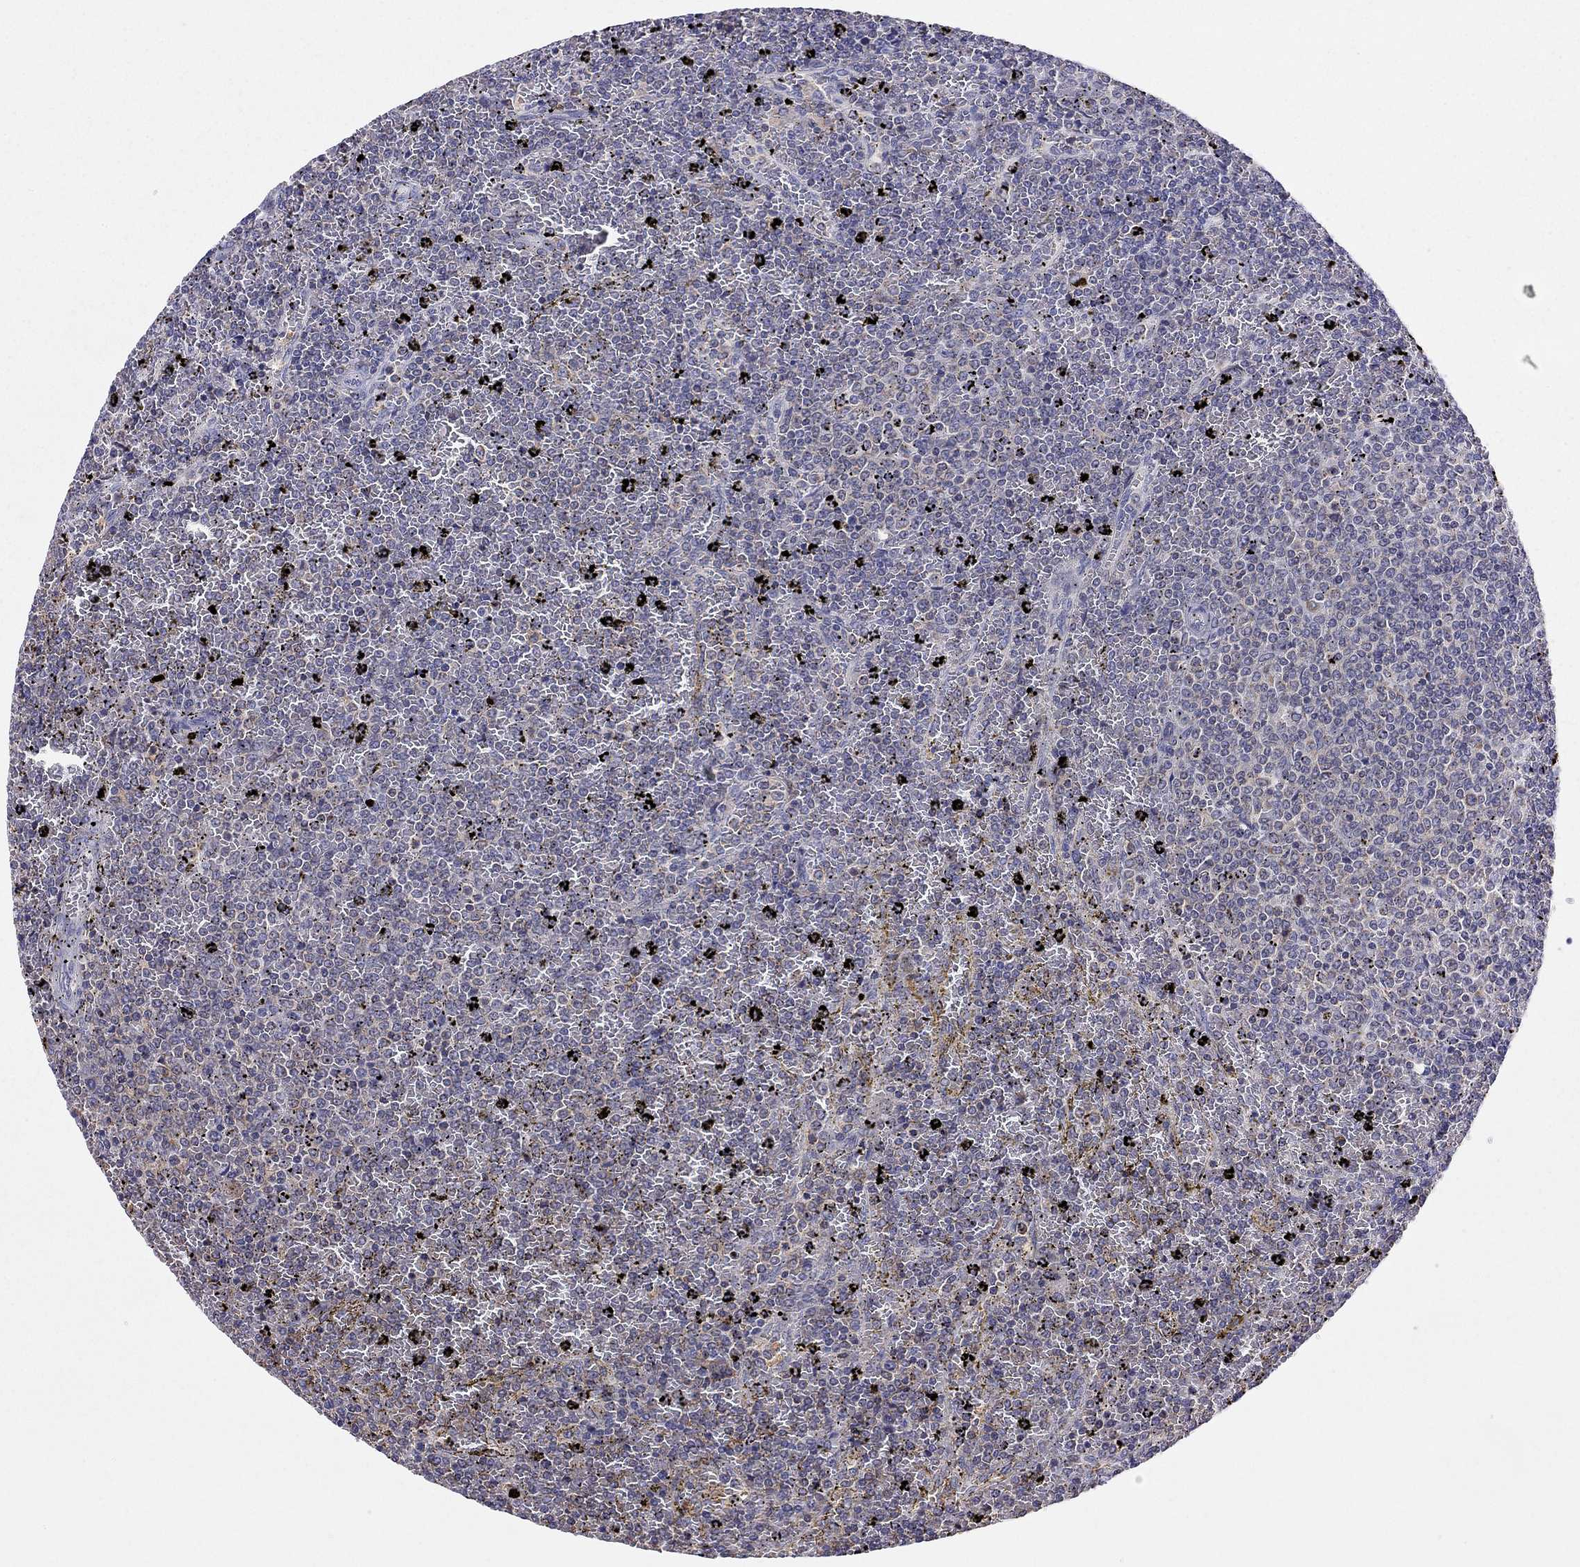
{"staining": {"intensity": "negative", "quantity": "none", "location": "none"}, "tissue": "lymphoma", "cell_type": "Tumor cells", "image_type": "cancer", "snomed": [{"axis": "morphology", "description": "Malignant lymphoma, non-Hodgkin's type, Low grade"}, {"axis": "topography", "description": "Spleen"}], "caption": "The IHC photomicrograph has no significant positivity in tumor cells of lymphoma tissue.", "gene": "CITED1", "patient": {"sex": "female", "age": 77}}